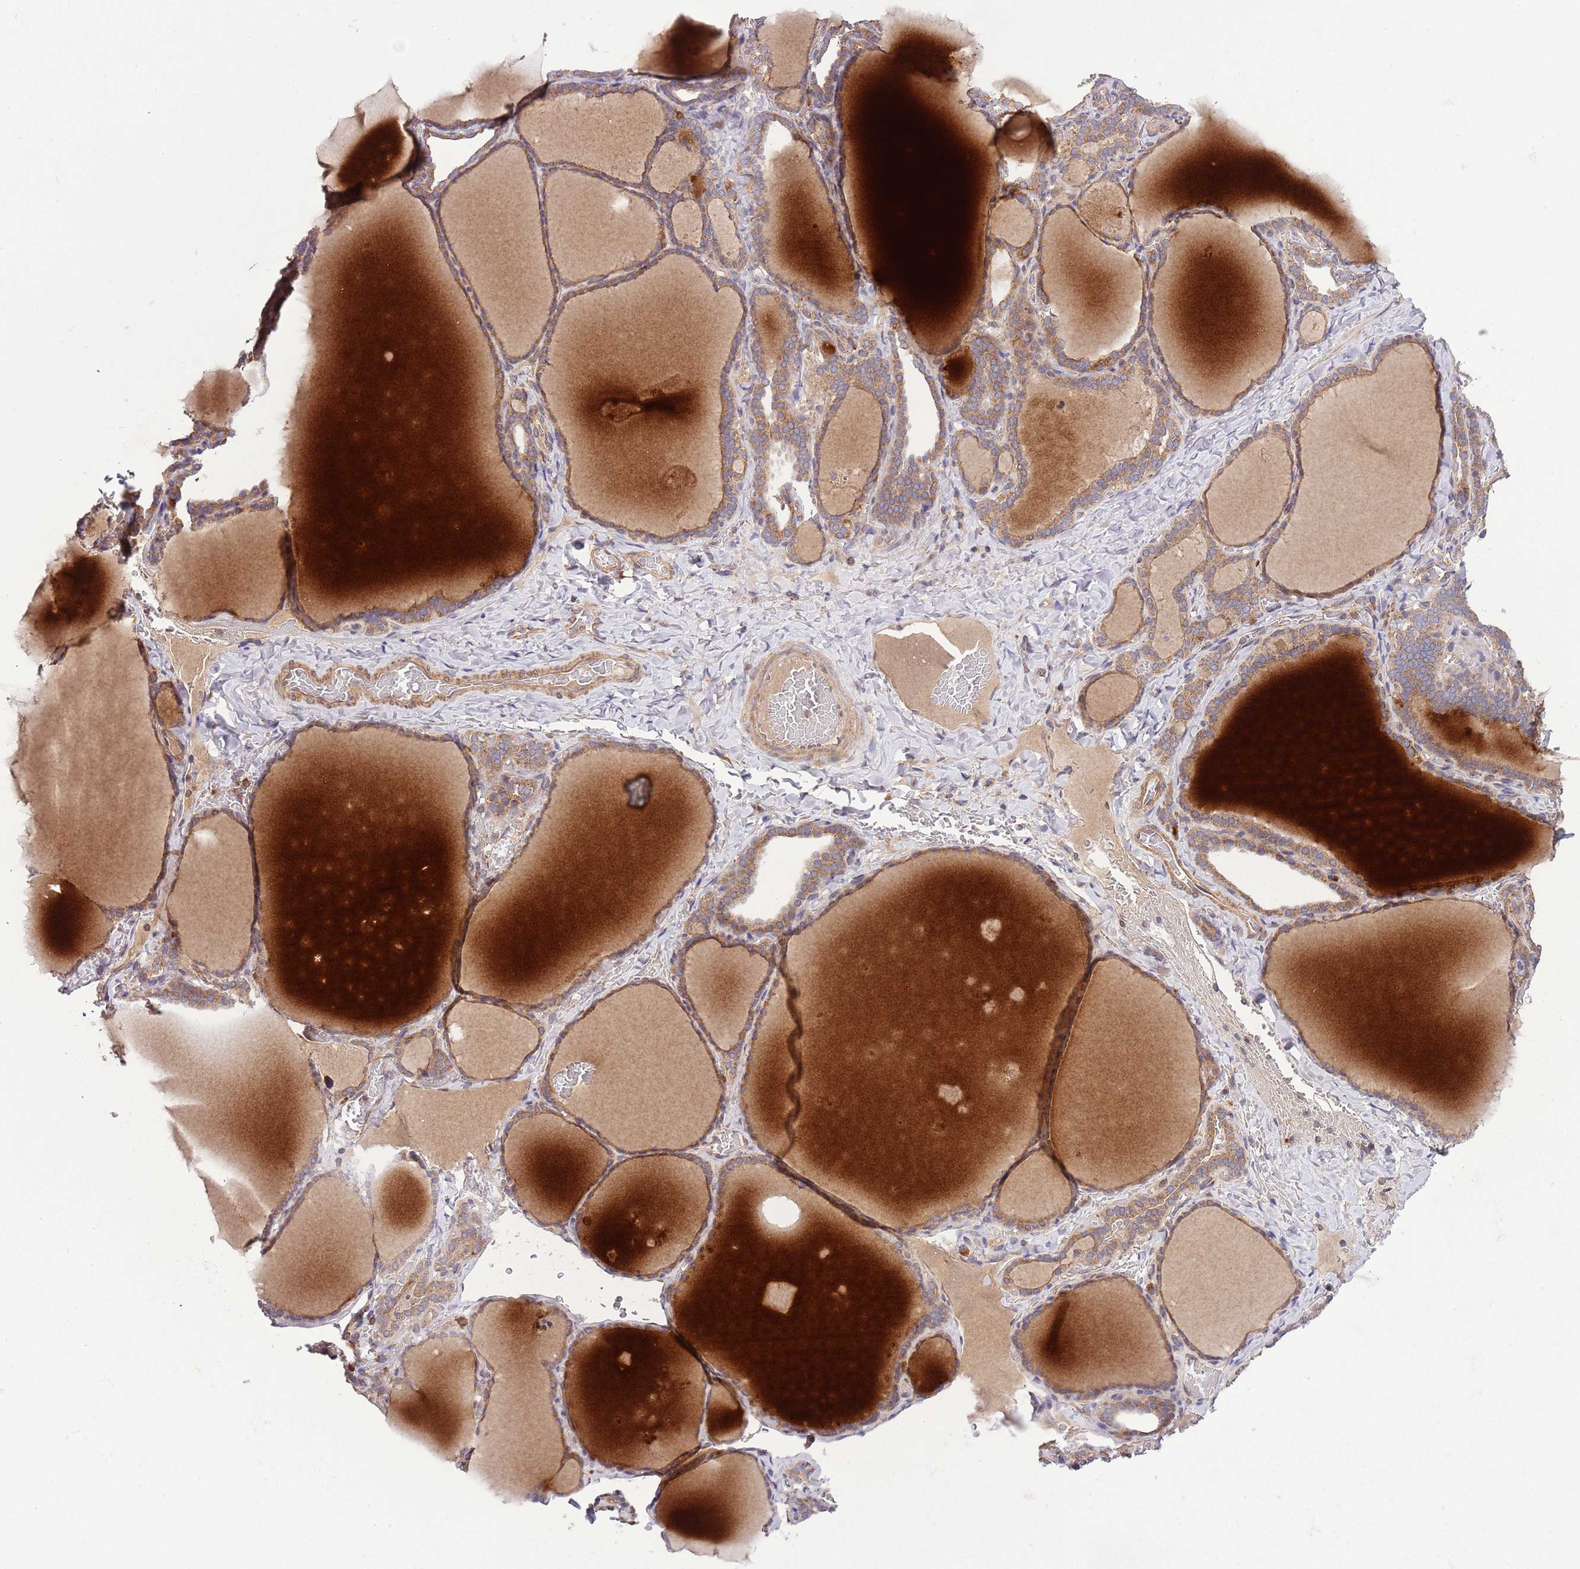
{"staining": {"intensity": "moderate", "quantity": ">75%", "location": "cytoplasmic/membranous"}, "tissue": "thyroid gland", "cell_type": "Glandular cells", "image_type": "normal", "snomed": [{"axis": "morphology", "description": "Normal tissue, NOS"}, {"axis": "topography", "description": "Thyroid gland"}], "caption": "Brown immunohistochemical staining in normal thyroid gland exhibits moderate cytoplasmic/membranous staining in about >75% of glandular cells. (brown staining indicates protein expression, while blue staining denotes nuclei).", "gene": "MFNG", "patient": {"sex": "female", "age": 39}}